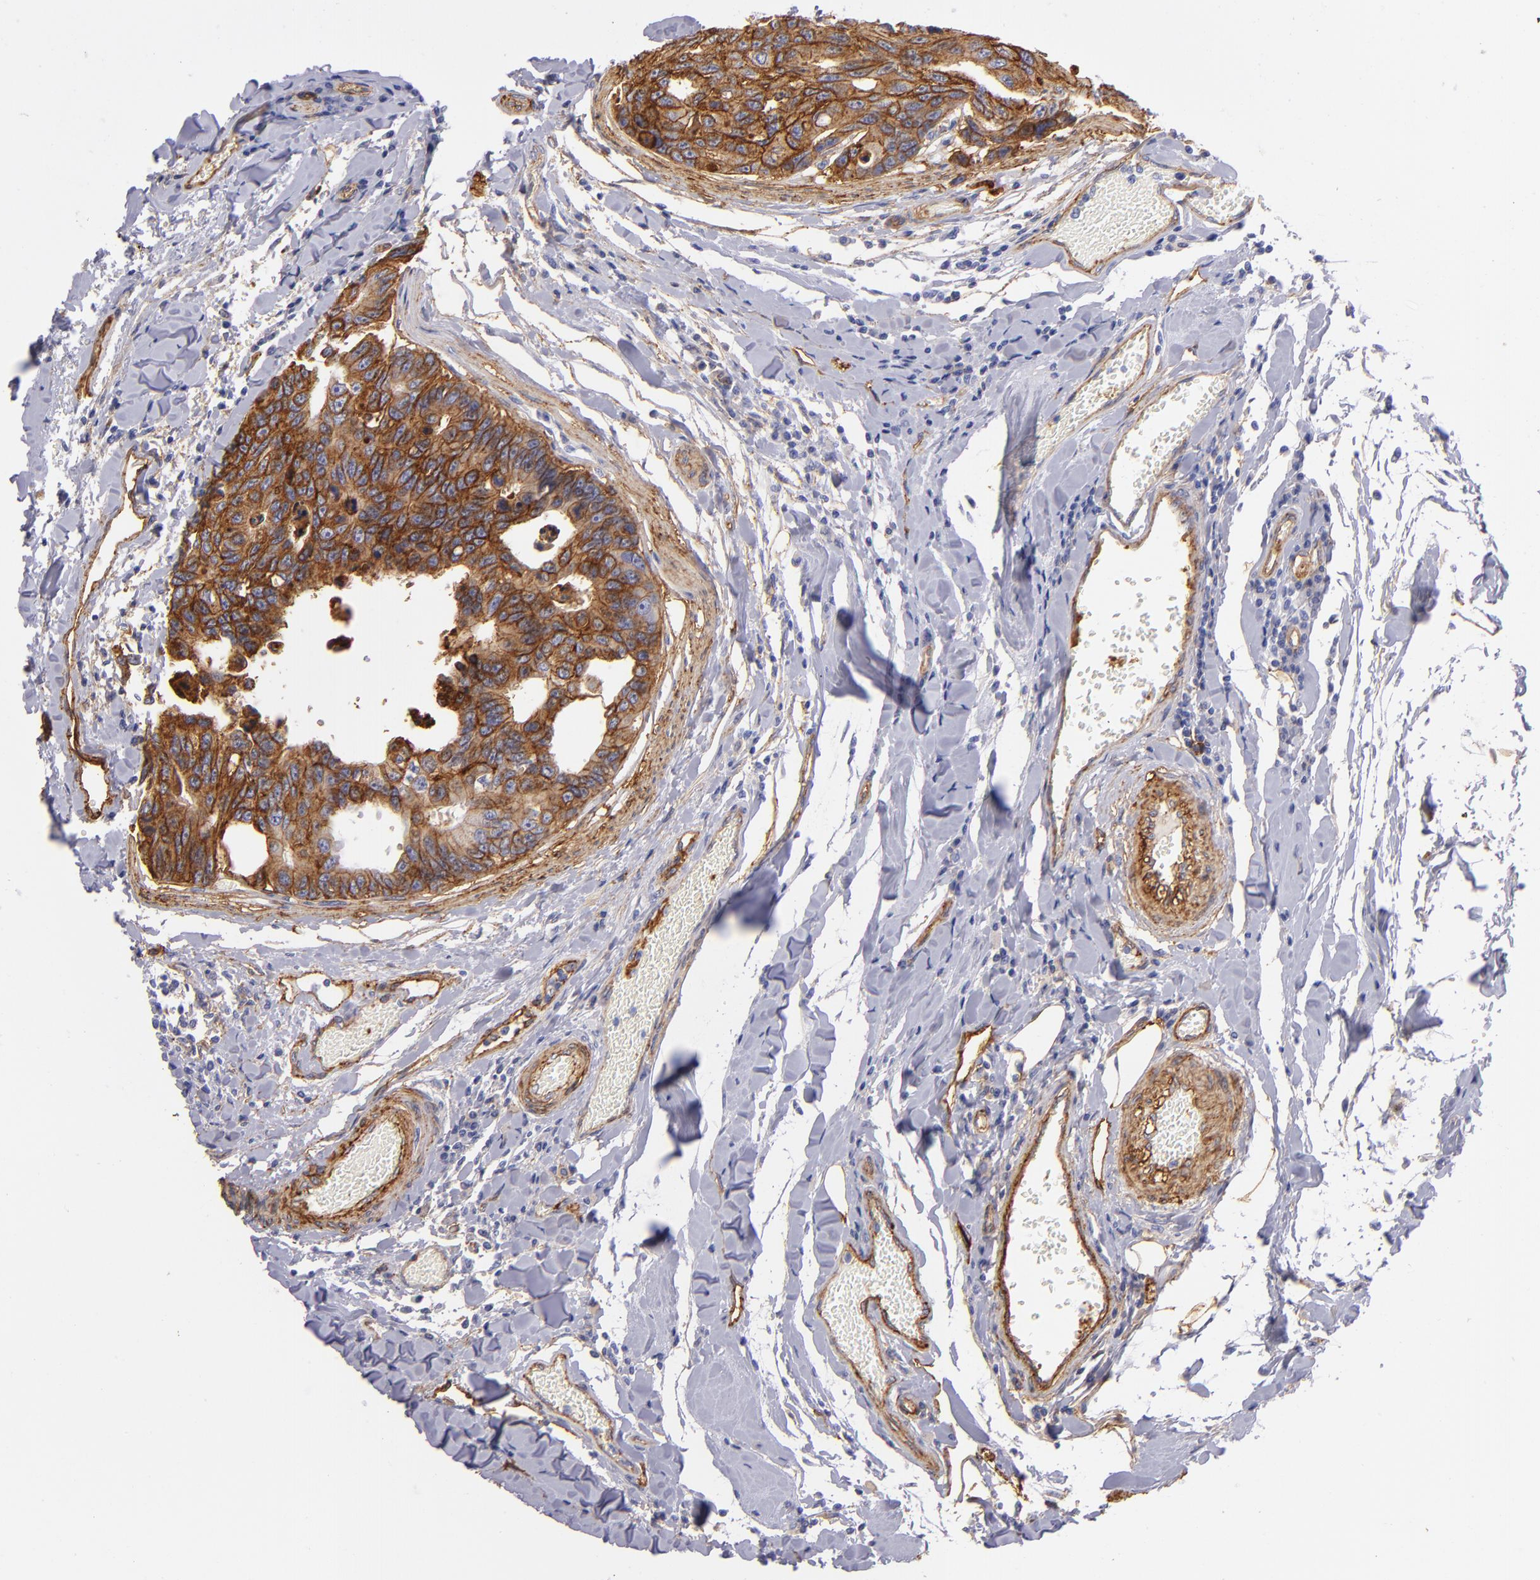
{"staining": {"intensity": "strong", "quantity": ">75%", "location": "cytoplasmic/membranous"}, "tissue": "colorectal cancer", "cell_type": "Tumor cells", "image_type": "cancer", "snomed": [{"axis": "morphology", "description": "Adenocarcinoma, NOS"}, {"axis": "topography", "description": "Colon"}], "caption": "Colorectal cancer (adenocarcinoma) tissue displays strong cytoplasmic/membranous positivity in approximately >75% of tumor cells, visualized by immunohistochemistry.", "gene": "CD151", "patient": {"sex": "female", "age": 86}}